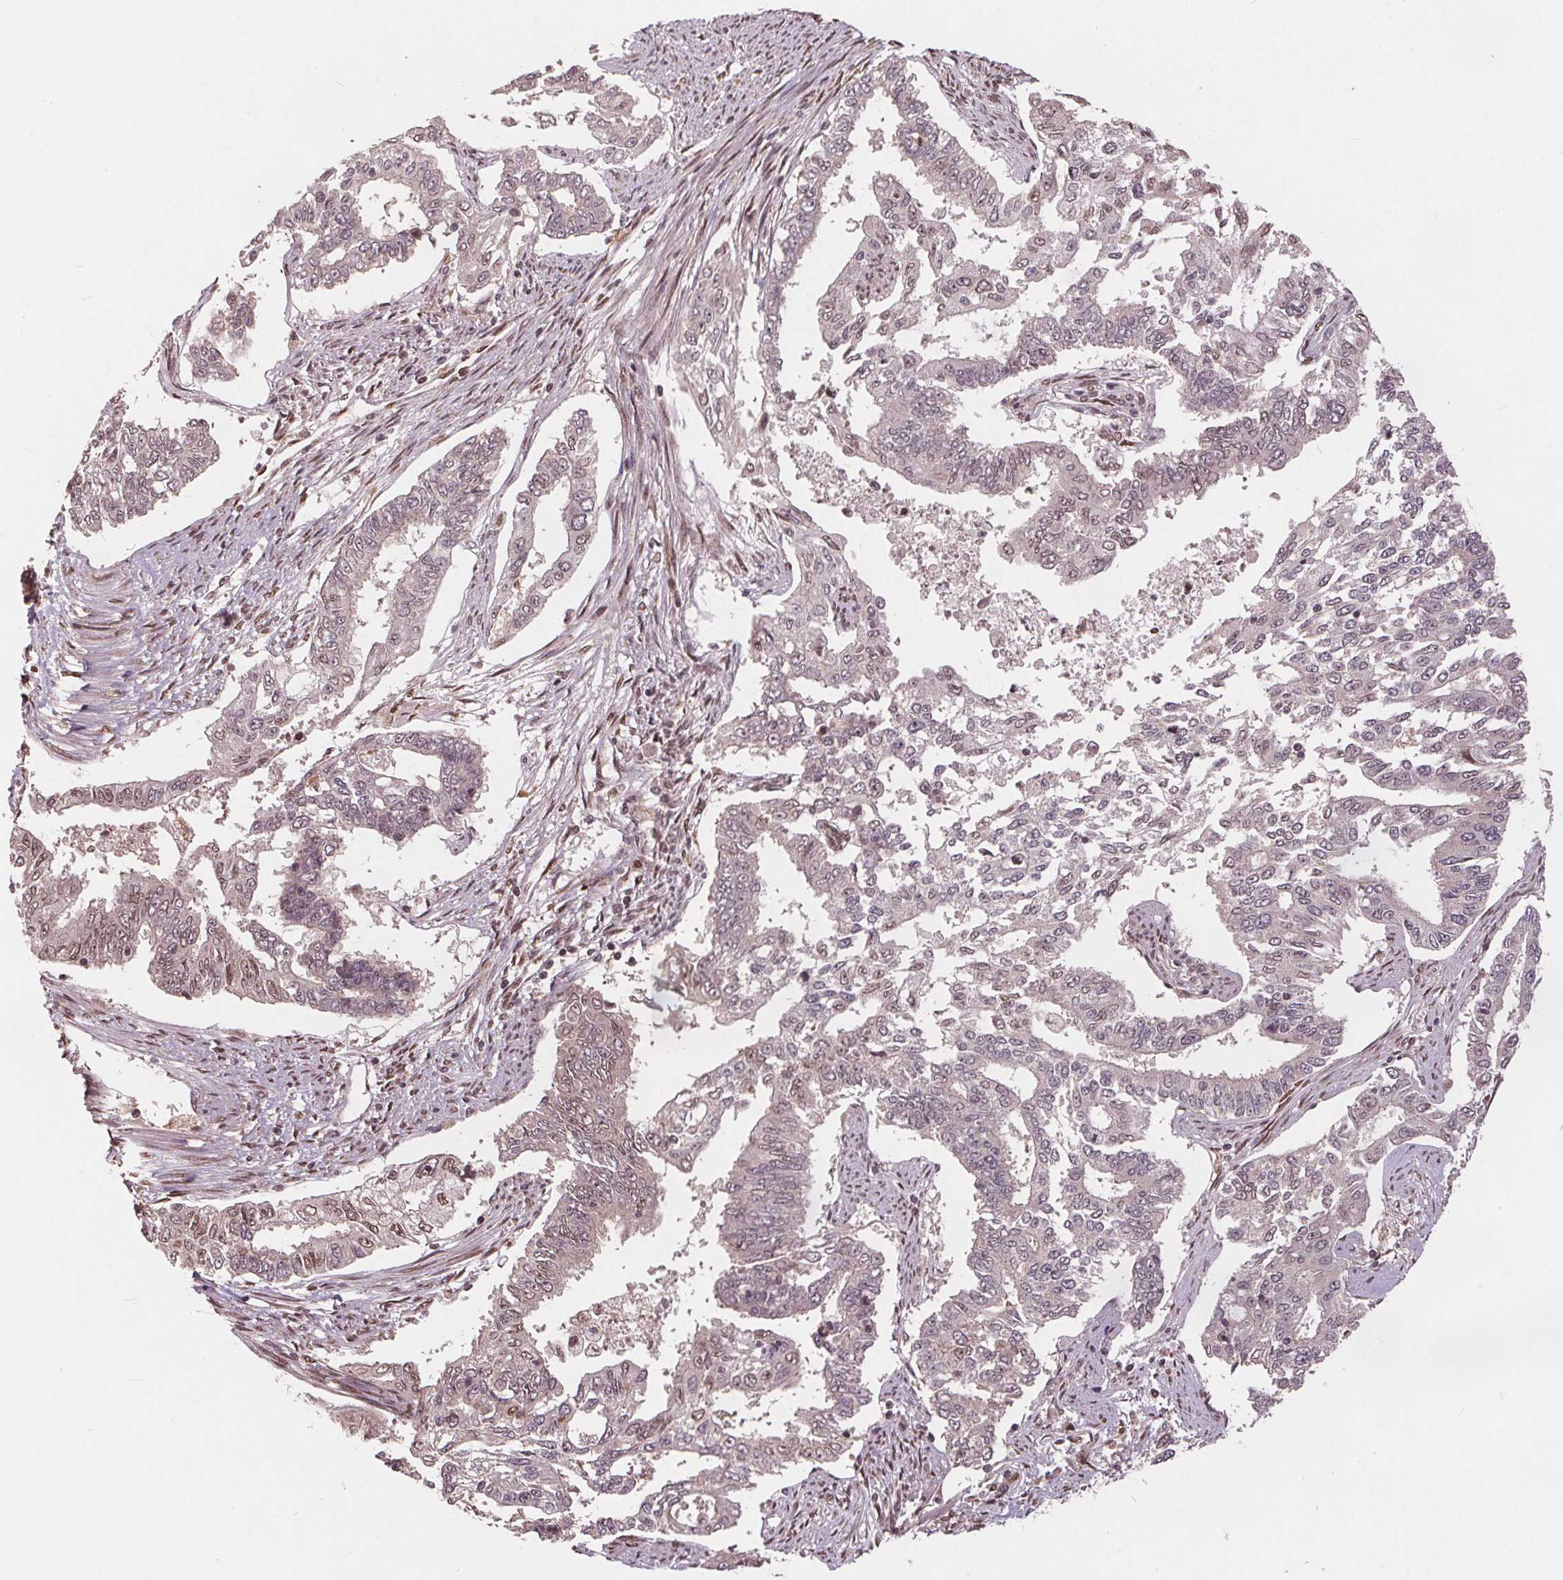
{"staining": {"intensity": "negative", "quantity": "none", "location": "none"}, "tissue": "endometrial cancer", "cell_type": "Tumor cells", "image_type": "cancer", "snomed": [{"axis": "morphology", "description": "Adenocarcinoma, NOS"}, {"axis": "topography", "description": "Uterus"}], "caption": "IHC histopathology image of neoplastic tissue: adenocarcinoma (endometrial) stained with DAB (3,3'-diaminobenzidine) exhibits no significant protein positivity in tumor cells.", "gene": "HIF1AN", "patient": {"sex": "female", "age": 59}}